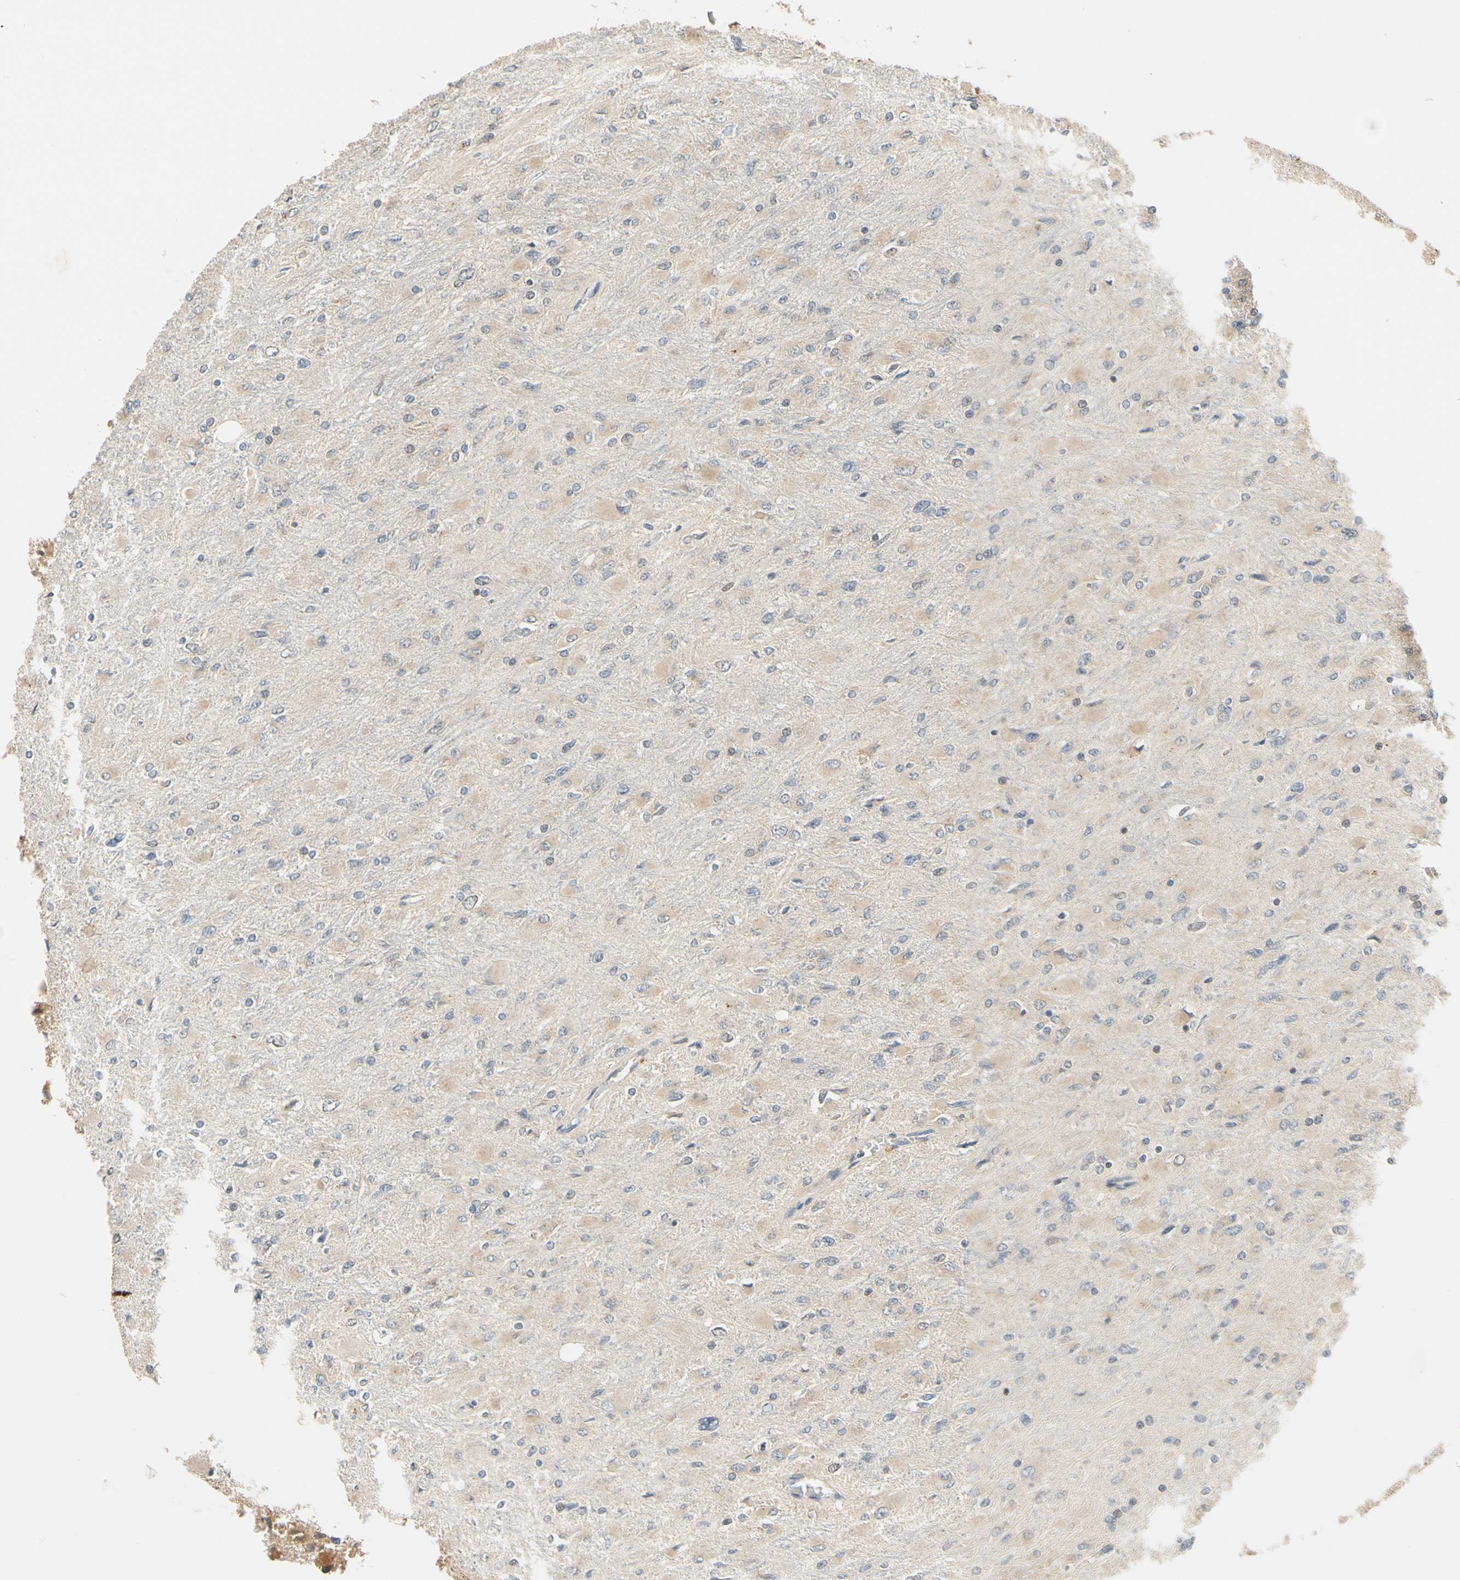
{"staining": {"intensity": "weak", "quantity": "<25%", "location": "cytoplasmic/membranous"}, "tissue": "glioma", "cell_type": "Tumor cells", "image_type": "cancer", "snomed": [{"axis": "morphology", "description": "Glioma, malignant, High grade"}, {"axis": "topography", "description": "Cerebral cortex"}], "caption": "A micrograph of glioma stained for a protein displays no brown staining in tumor cells.", "gene": "ANKHD1", "patient": {"sex": "female", "age": 36}}